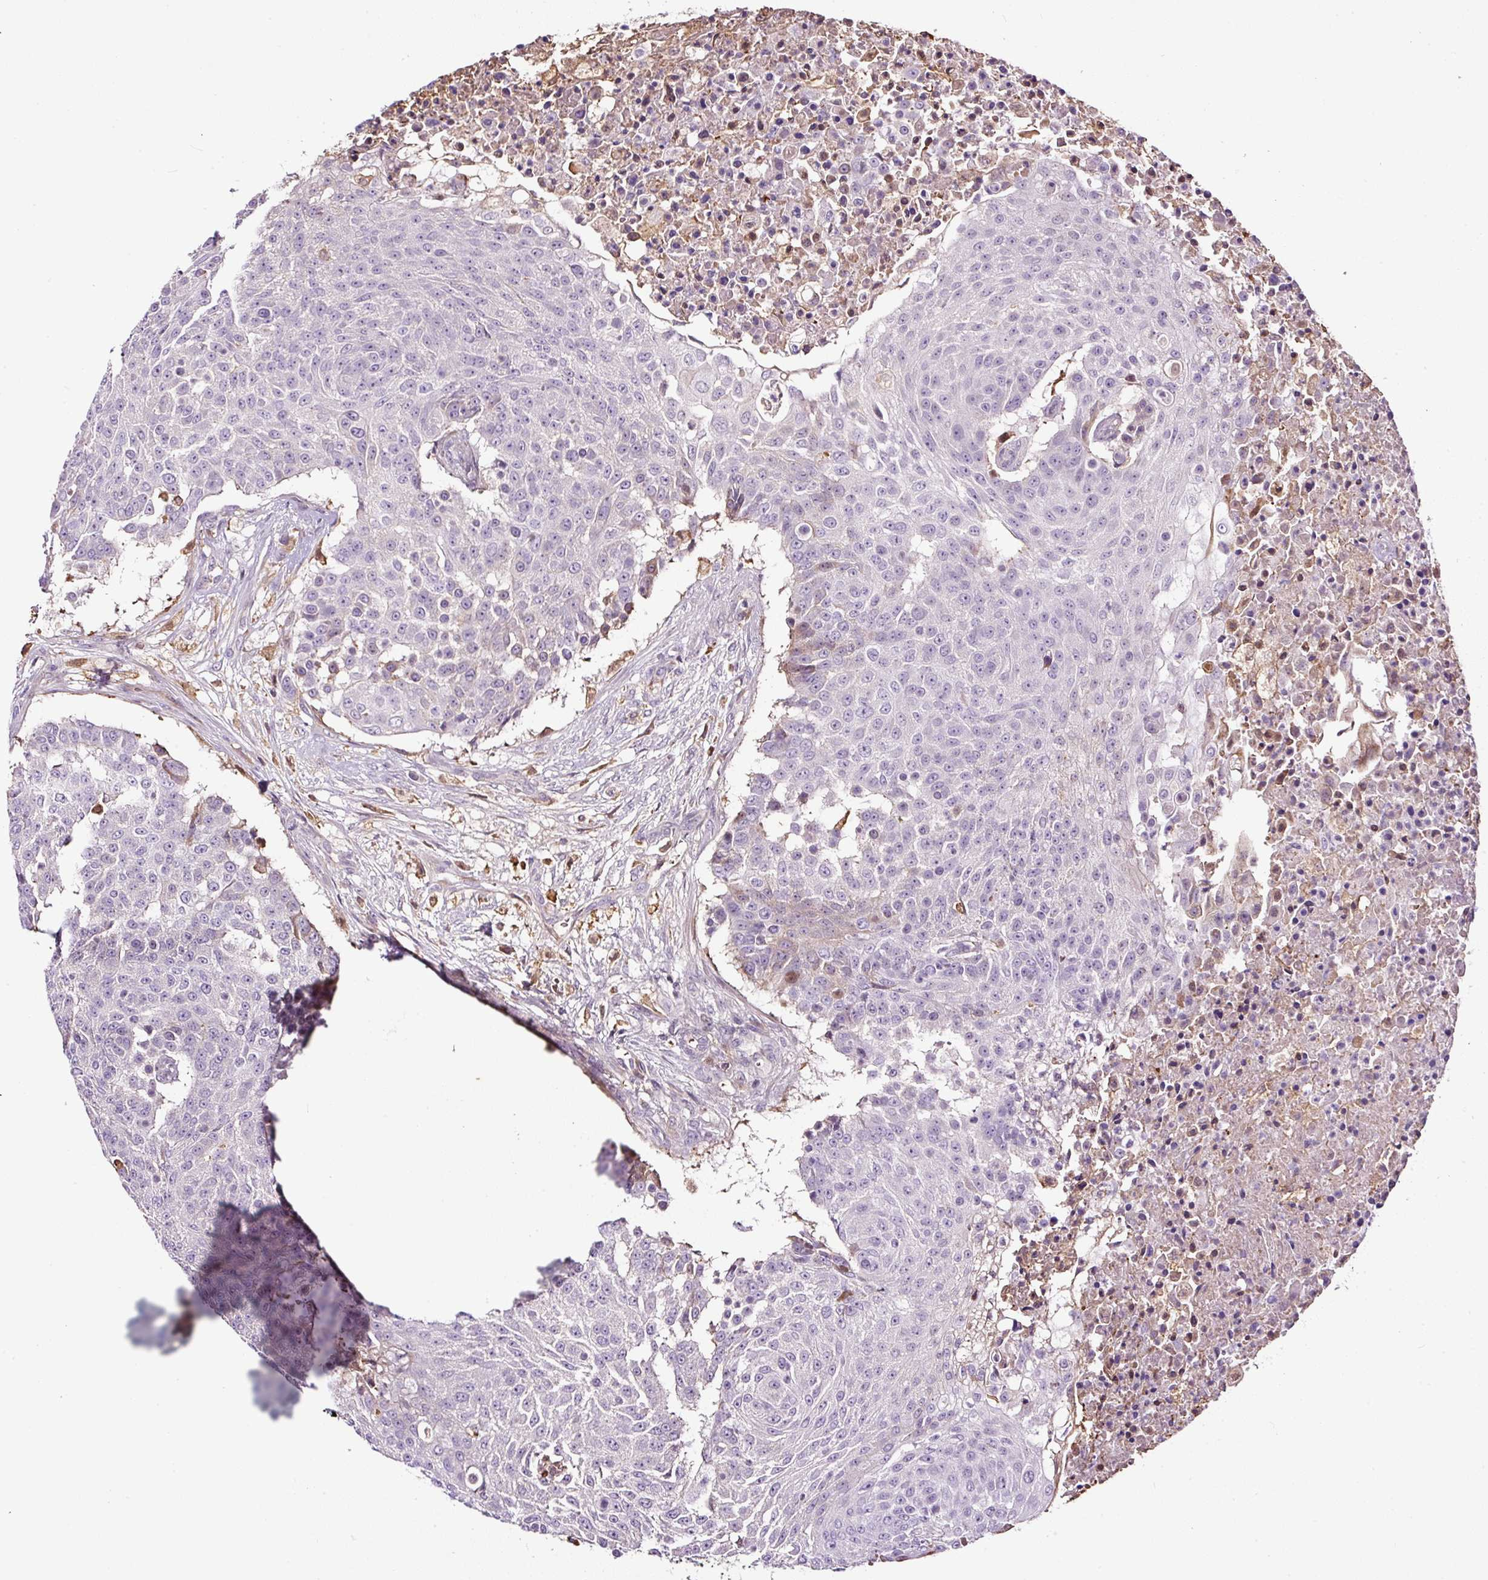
{"staining": {"intensity": "negative", "quantity": "none", "location": "none"}, "tissue": "urothelial cancer", "cell_type": "Tumor cells", "image_type": "cancer", "snomed": [{"axis": "morphology", "description": "Urothelial carcinoma, High grade"}, {"axis": "topography", "description": "Urinary bladder"}], "caption": "Human urothelial cancer stained for a protein using immunohistochemistry (IHC) displays no positivity in tumor cells.", "gene": "LRRC24", "patient": {"sex": "female", "age": 63}}